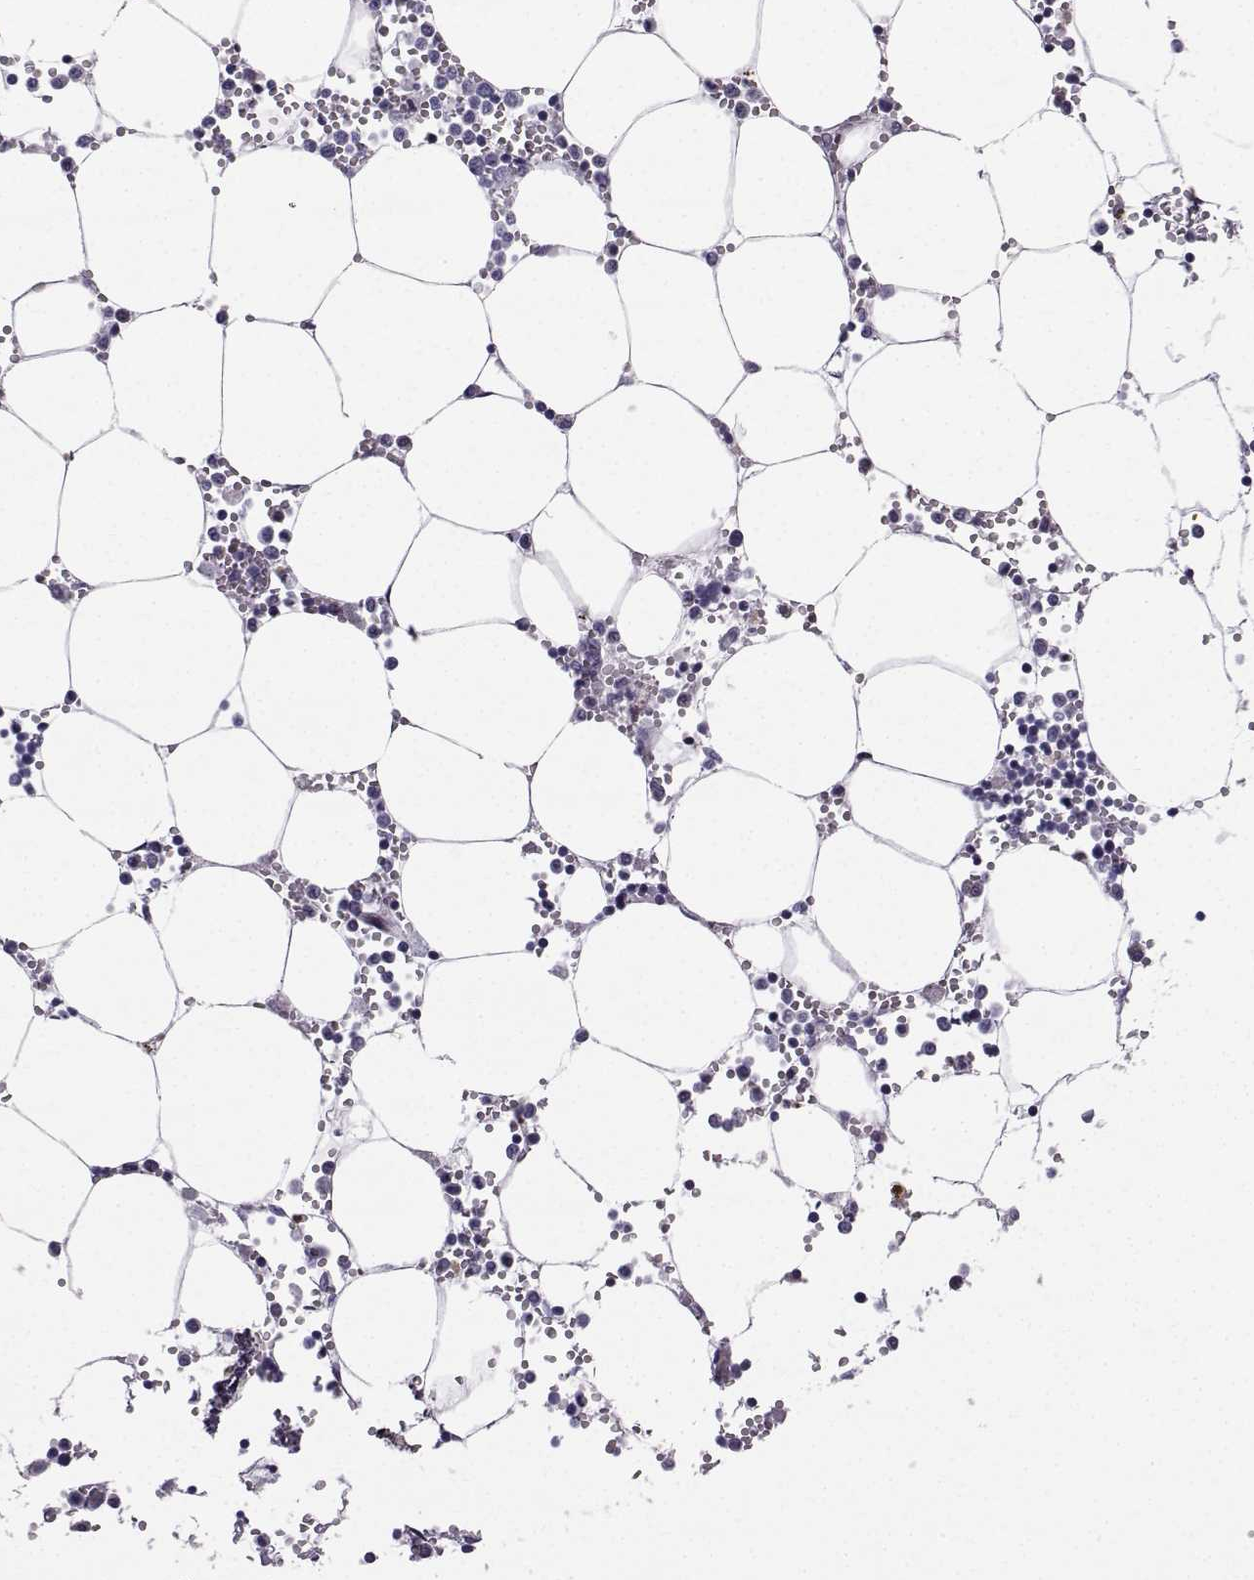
{"staining": {"intensity": "moderate", "quantity": "<25%", "location": "cytoplasmic/membranous"}, "tissue": "bone marrow", "cell_type": "Hematopoietic cells", "image_type": "normal", "snomed": [{"axis": "morphology", "description": "Normal tissue, NOS"}, {"axis": "topography", "description": "Bone marrow"}], "caption": "Immunohistochemical staining of benign human bone marrow exhibits low levels of moderate cytoplasmic/membranous expression in about <25% of hematopoietic cells. (brown staining indicates protein expression, while blue staining denotes nuclei).", "gene": "ROPN1B", "patient": {"sex": "male", "age": 54}}